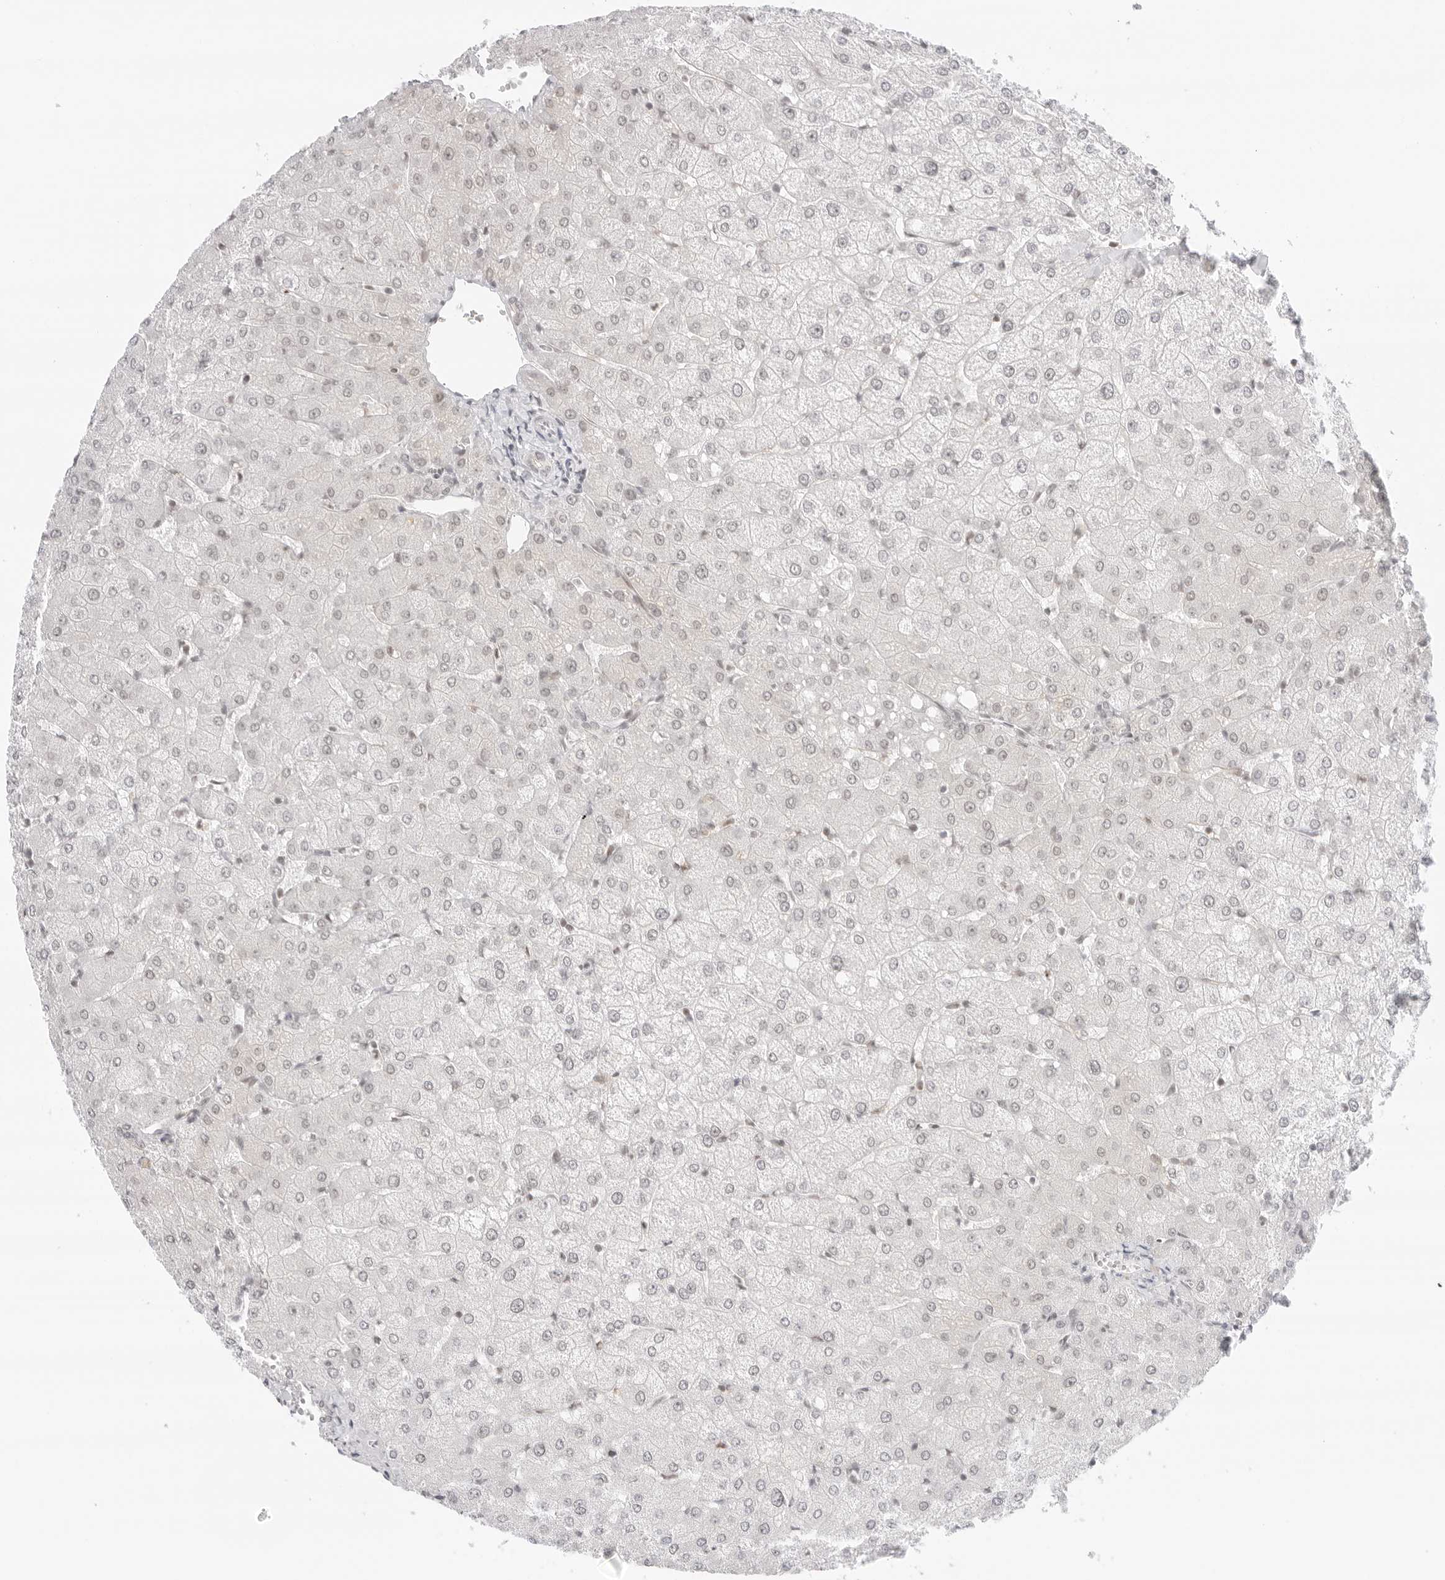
{"staining": {"intensity": "negative", "quantity": "none", "location": "none"}, "tissue": "liver", "cell_type": "Cholangiocytes", "image_type": "normal", "snomed": [{"axis": "morphology", "description": "Normal tissue, NOS"}, {"axis": "topography", "description": "Liver"}], "caption": "This is an immunohistochemistry (IHC) image of normal liver. There is no expression in cholangiocytes.", "gene": "TCIM", "patient": {"sex": "female", "age": 54}}